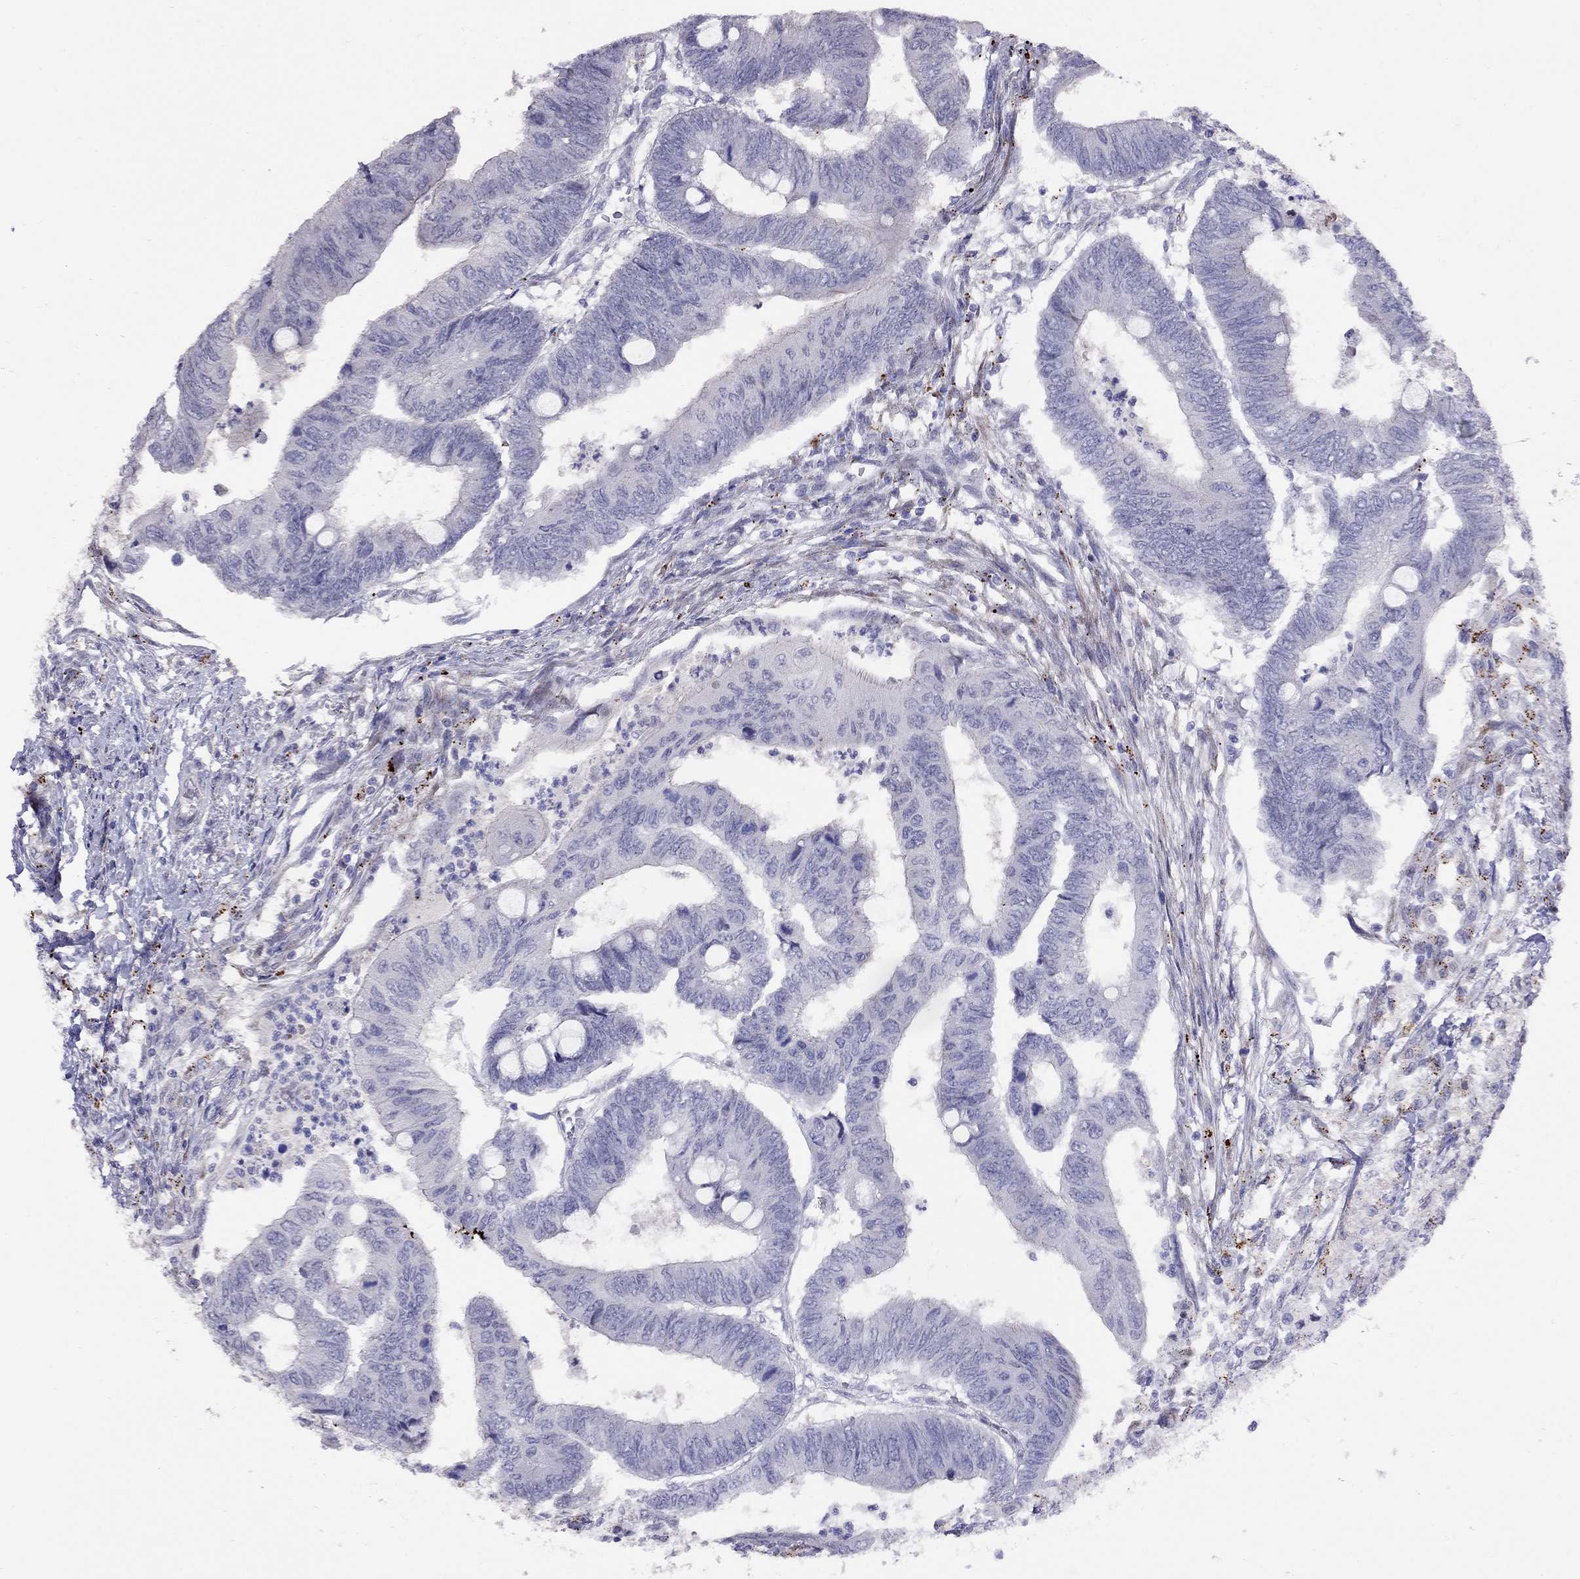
{"staining": {"intensity": "negative", "quantity": "none", "location": "none"}, "tissue": "colorectal cancer", "cell_type": "Tumor cells", "image_type": "cancer", "snomed": [{"axis": "morphology", "description": "Normal tissue, NOS"}, {"axis": "morphology", "description": "Adenocarcinoma, NOS"}, {"axis": "topography", "description": "Rectum"}, {"axis": "topography", "description": "Peripheral nerve tissue"}], "caption": "Photomicrograph shows no significant protein positivity in tumor cells of adenocarcinoma (colorectal).", "gene": "MAGEB4", "patient": {"sex": "male", "age": 92}}